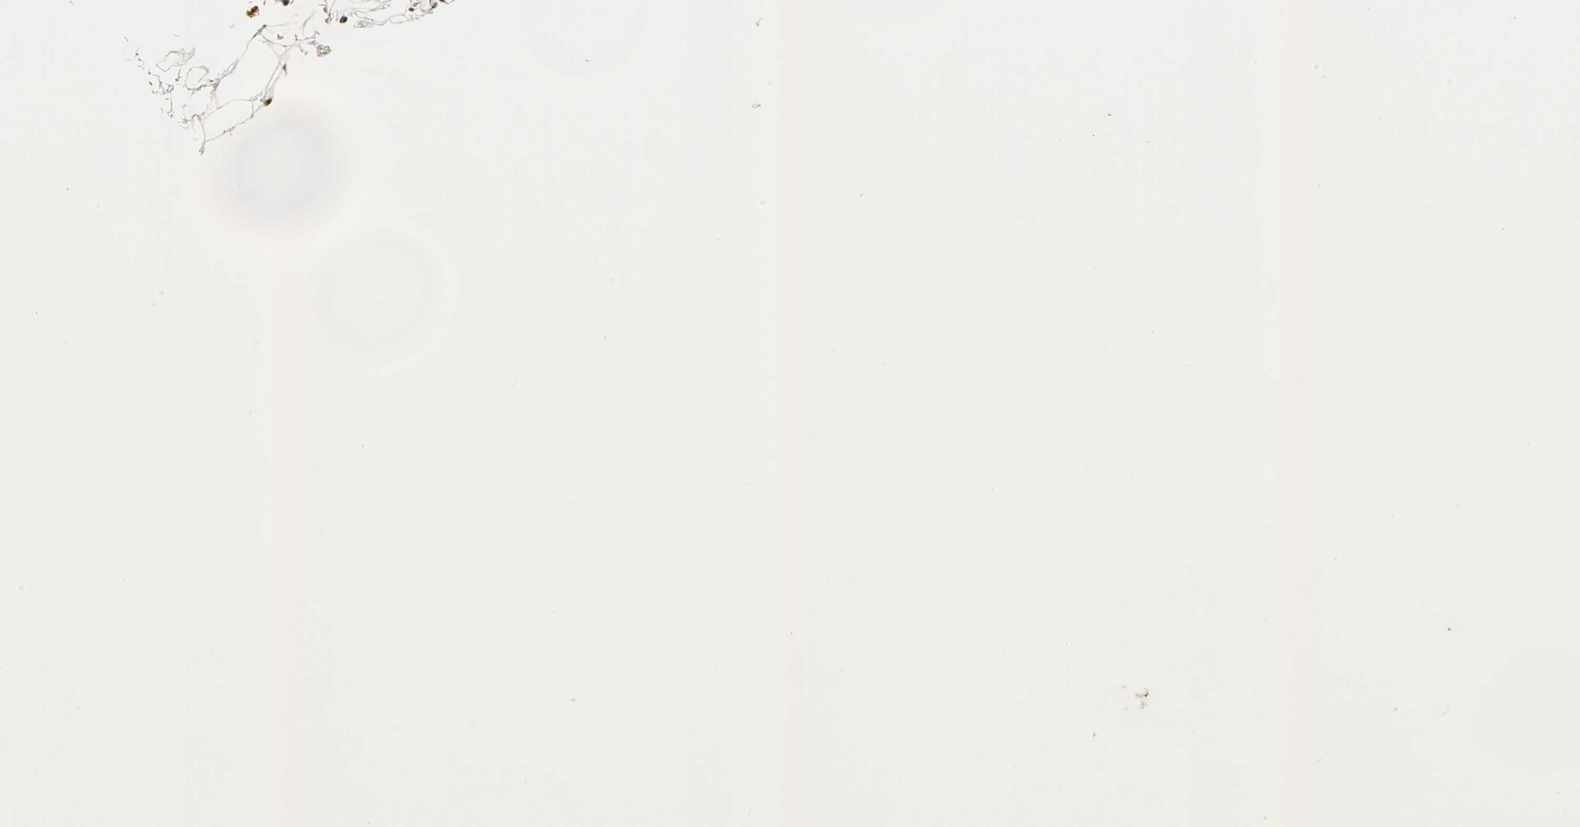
{"staining": {"intensity": "strong", "quantity": ">75%", "location": "cytoplasmic/membranous"}, "tissue": "adipose tissue", "cell_type": "Adipocytes", "image_type": "normal", "snomed": [{"axis": "morphology", "description": "Normal tissue, NOS"}, {"axis": "topography", "description": "Breast"}], "caption": "About >75% of adipocytes in unremarkable adipose tissue exhibit strong cytoplasmic/membranous protein expression as visualized by brown immunohistochemical staining.", "gene": "TUBA4A", "patient": {"sex": "female", "age": 22}}